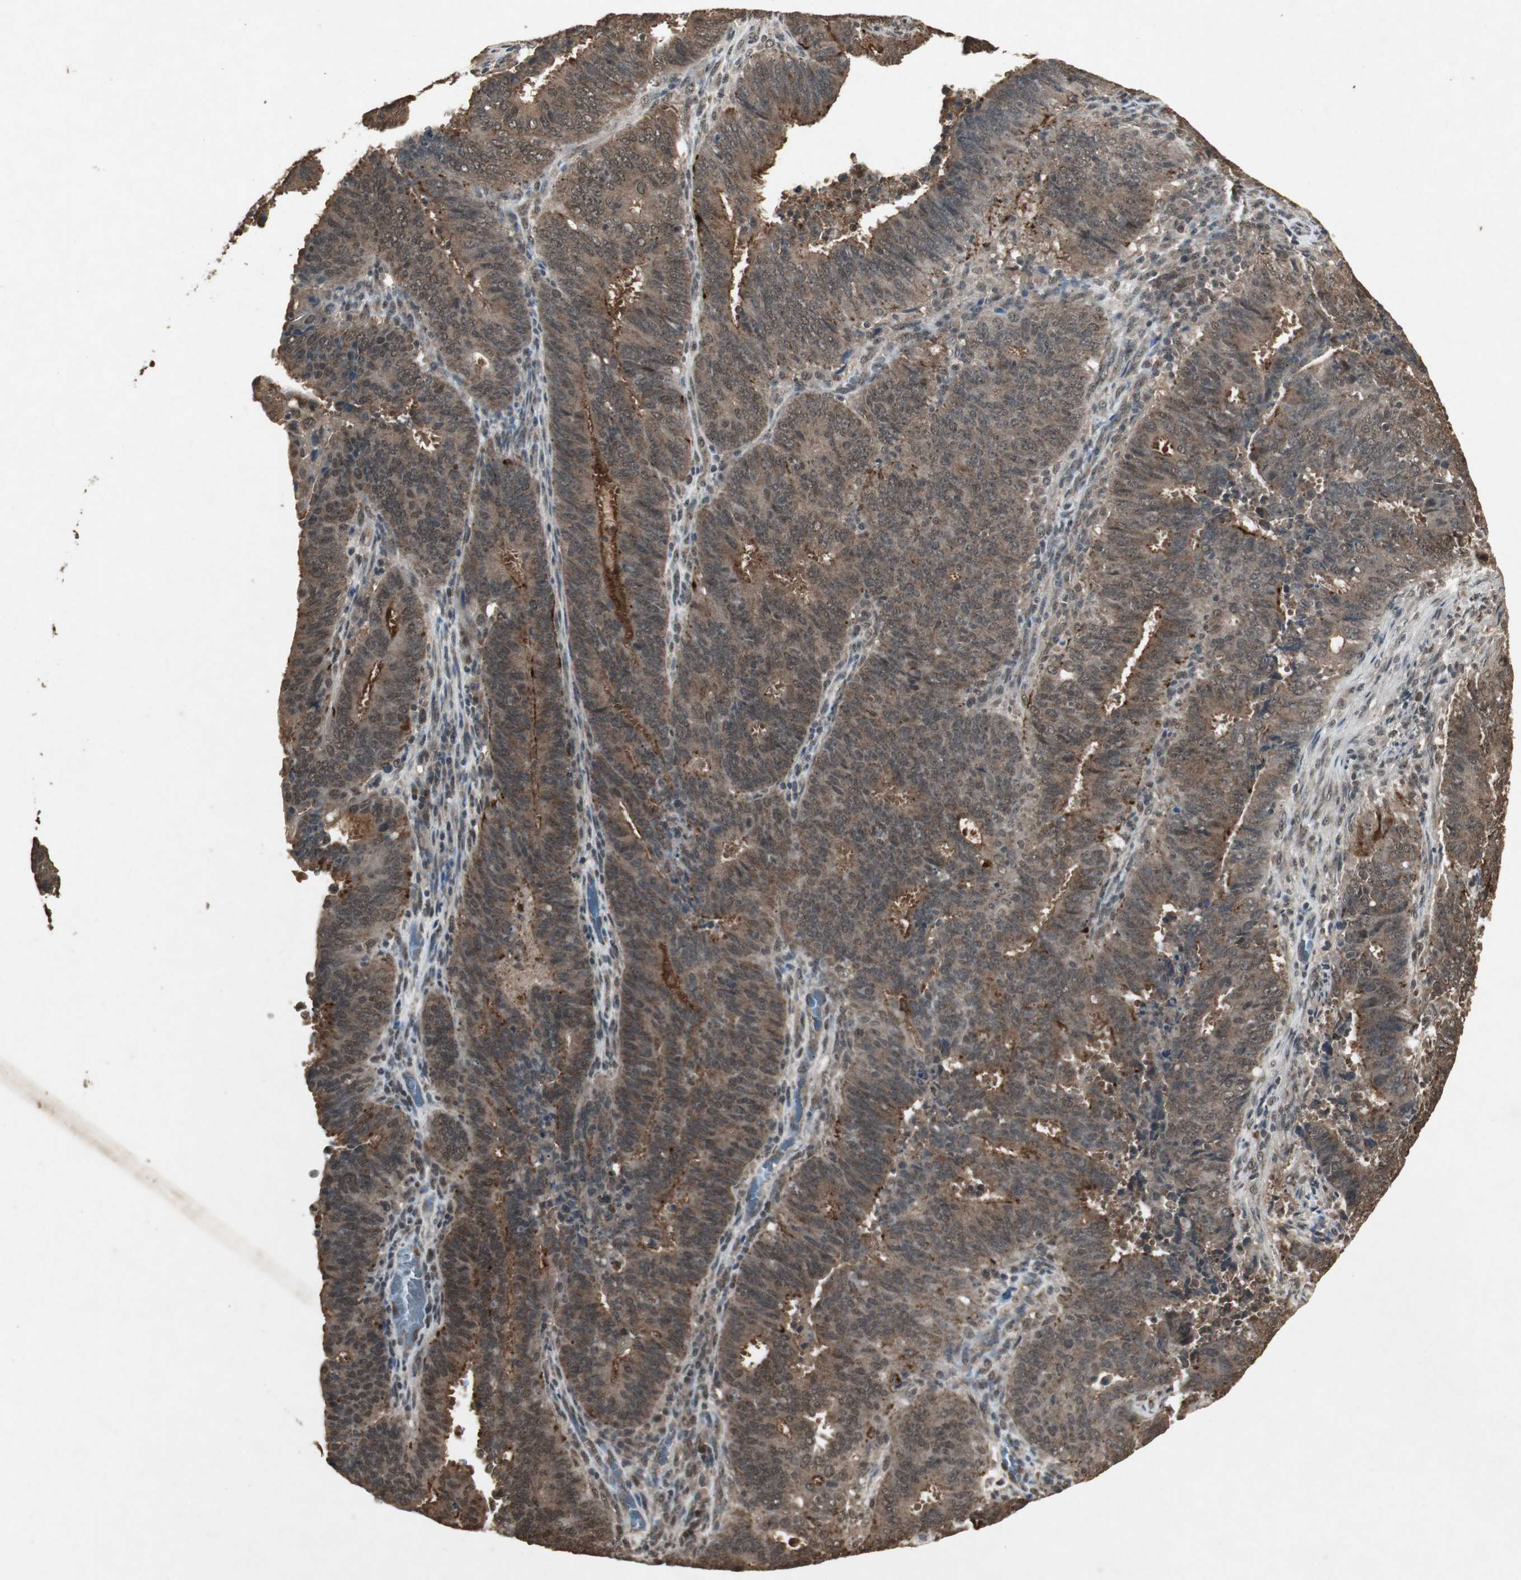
{"staining": {"intensity": "moderate", "quantity": ">75%", "location": "cytoplasmic/membranous,nuclear"}, "tissue": "cervical cancer", "cell_type": "Tumor cells", "image_type": "cancer", "snomed": [{"axis": "morphology", "description": "Adenocarcinoma, NOS"}, {"axis": "topography", "description": "Cervix"}], "caption": "Moderate cytoplasmic/membranous and nuclear expression is present in about >75% of tumor cells in cervical cancer (adenocarcinoma). The protein of interest is shown in brown color, while the nuclei are stained blue.", "gene": "EMX1", "patient": {"sex": "female", "age": 44}}